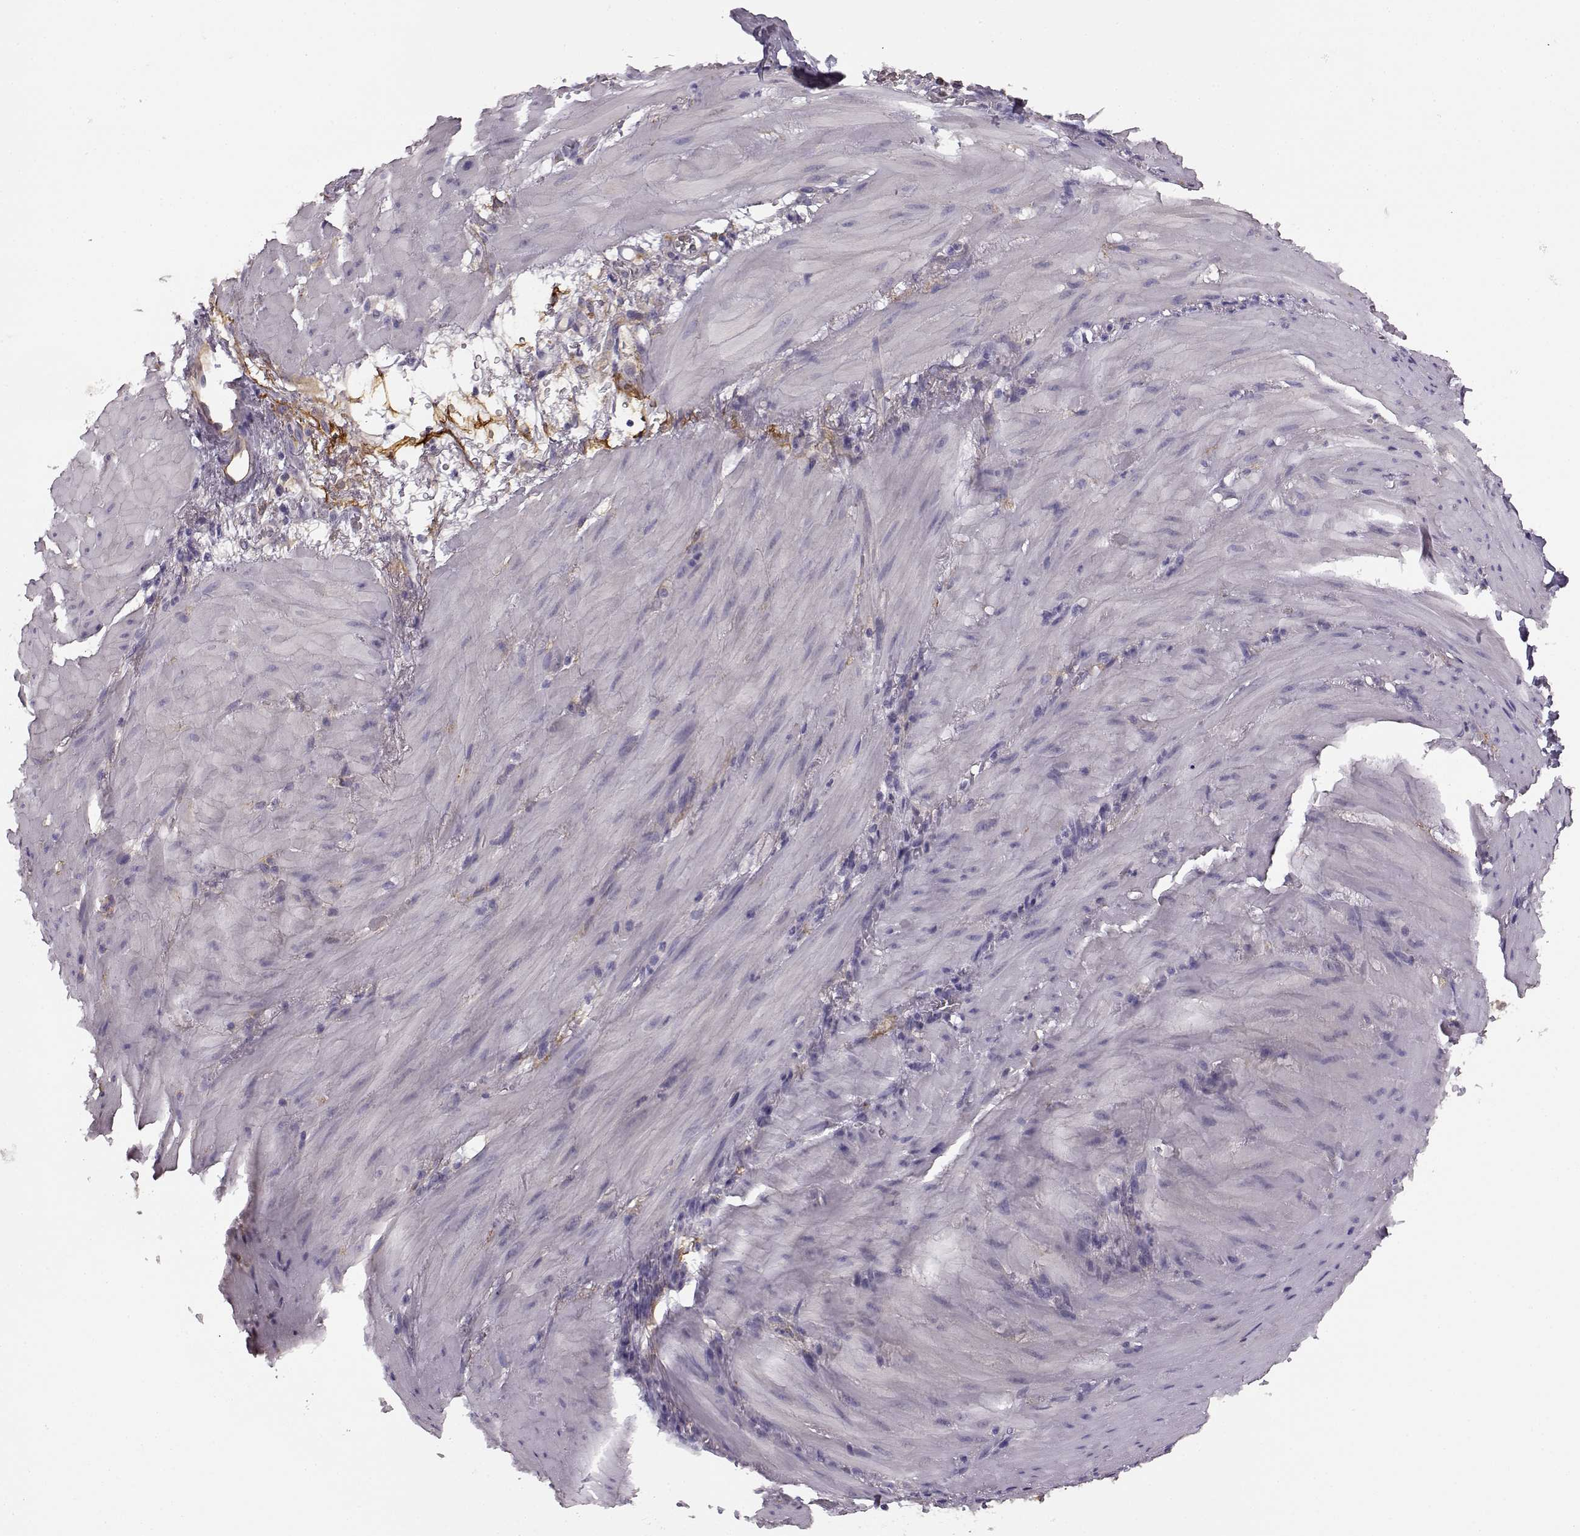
{"staining": {"intensity": "negative", "quantity": "none", "location": "none"}, "tissue": "stomach cancer", "cell_type": "Tumor cells", "image_type": "cancer", "snomed": [{"axis": "morphology", "description": "Normal tissue, NOS"}, {"axis": "morphology", "description": "Adenocarcinoma, NOS"}, {"axis": "topography", "description": "Esophagus"}, {"axis": "topography", "description": "Stomach, upper"}], "caption": "Immunohistochemical staining of human stomach adenocarcinoma shows no significant positivity in tumor cells. Nuclei are stained in blue.", "gene": "TRIM69", "patient": {"sex": "male", "age": 74}}